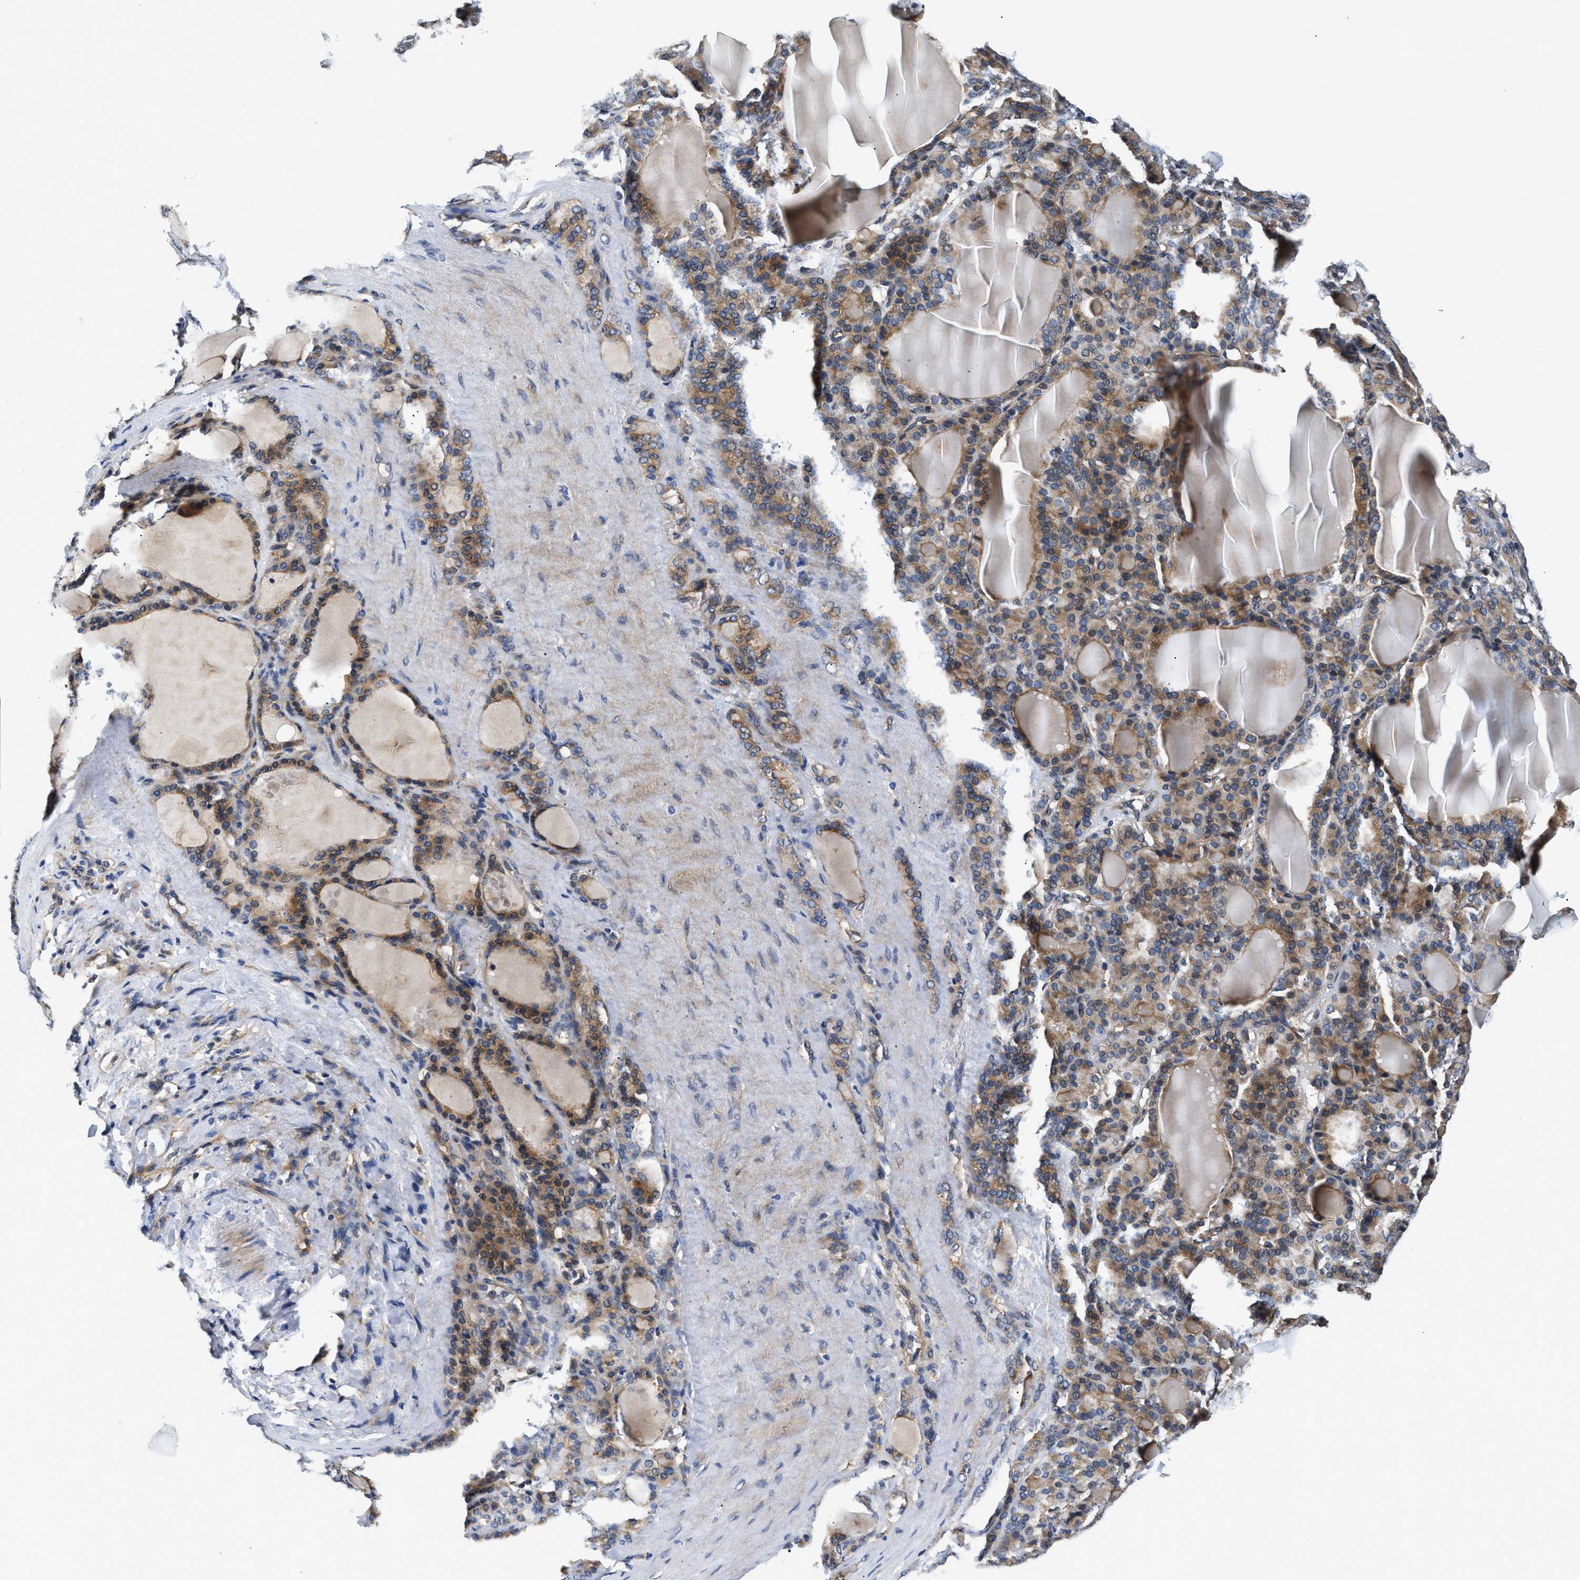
{"staining": {"intensity": "moderate", "quantity": ">75%", "location": "cytoplasmic/membranous"}, "tissue": "thyroid gland", "cell_type": "Glandular cells", "image_type": "normal", "snomed": [{"axis": "morphology", "description": "Normal tissue, NOS"}, {"axis": "topography", "description": "Thyroid gland"}], "caption": "Immunohistochemistry micrograph of unremarkable thyroid gland: human thyroid gland stained using immunohistochemistry (IHC) exhibits medium levels of moderate protein expression localized specifically in the cytoplasmic/membranous of glandular cells, appearing as a cytoplasmic/membranous brown color.", "gene": "TEX2", "patient": {"sex": "female", "age": 28}}